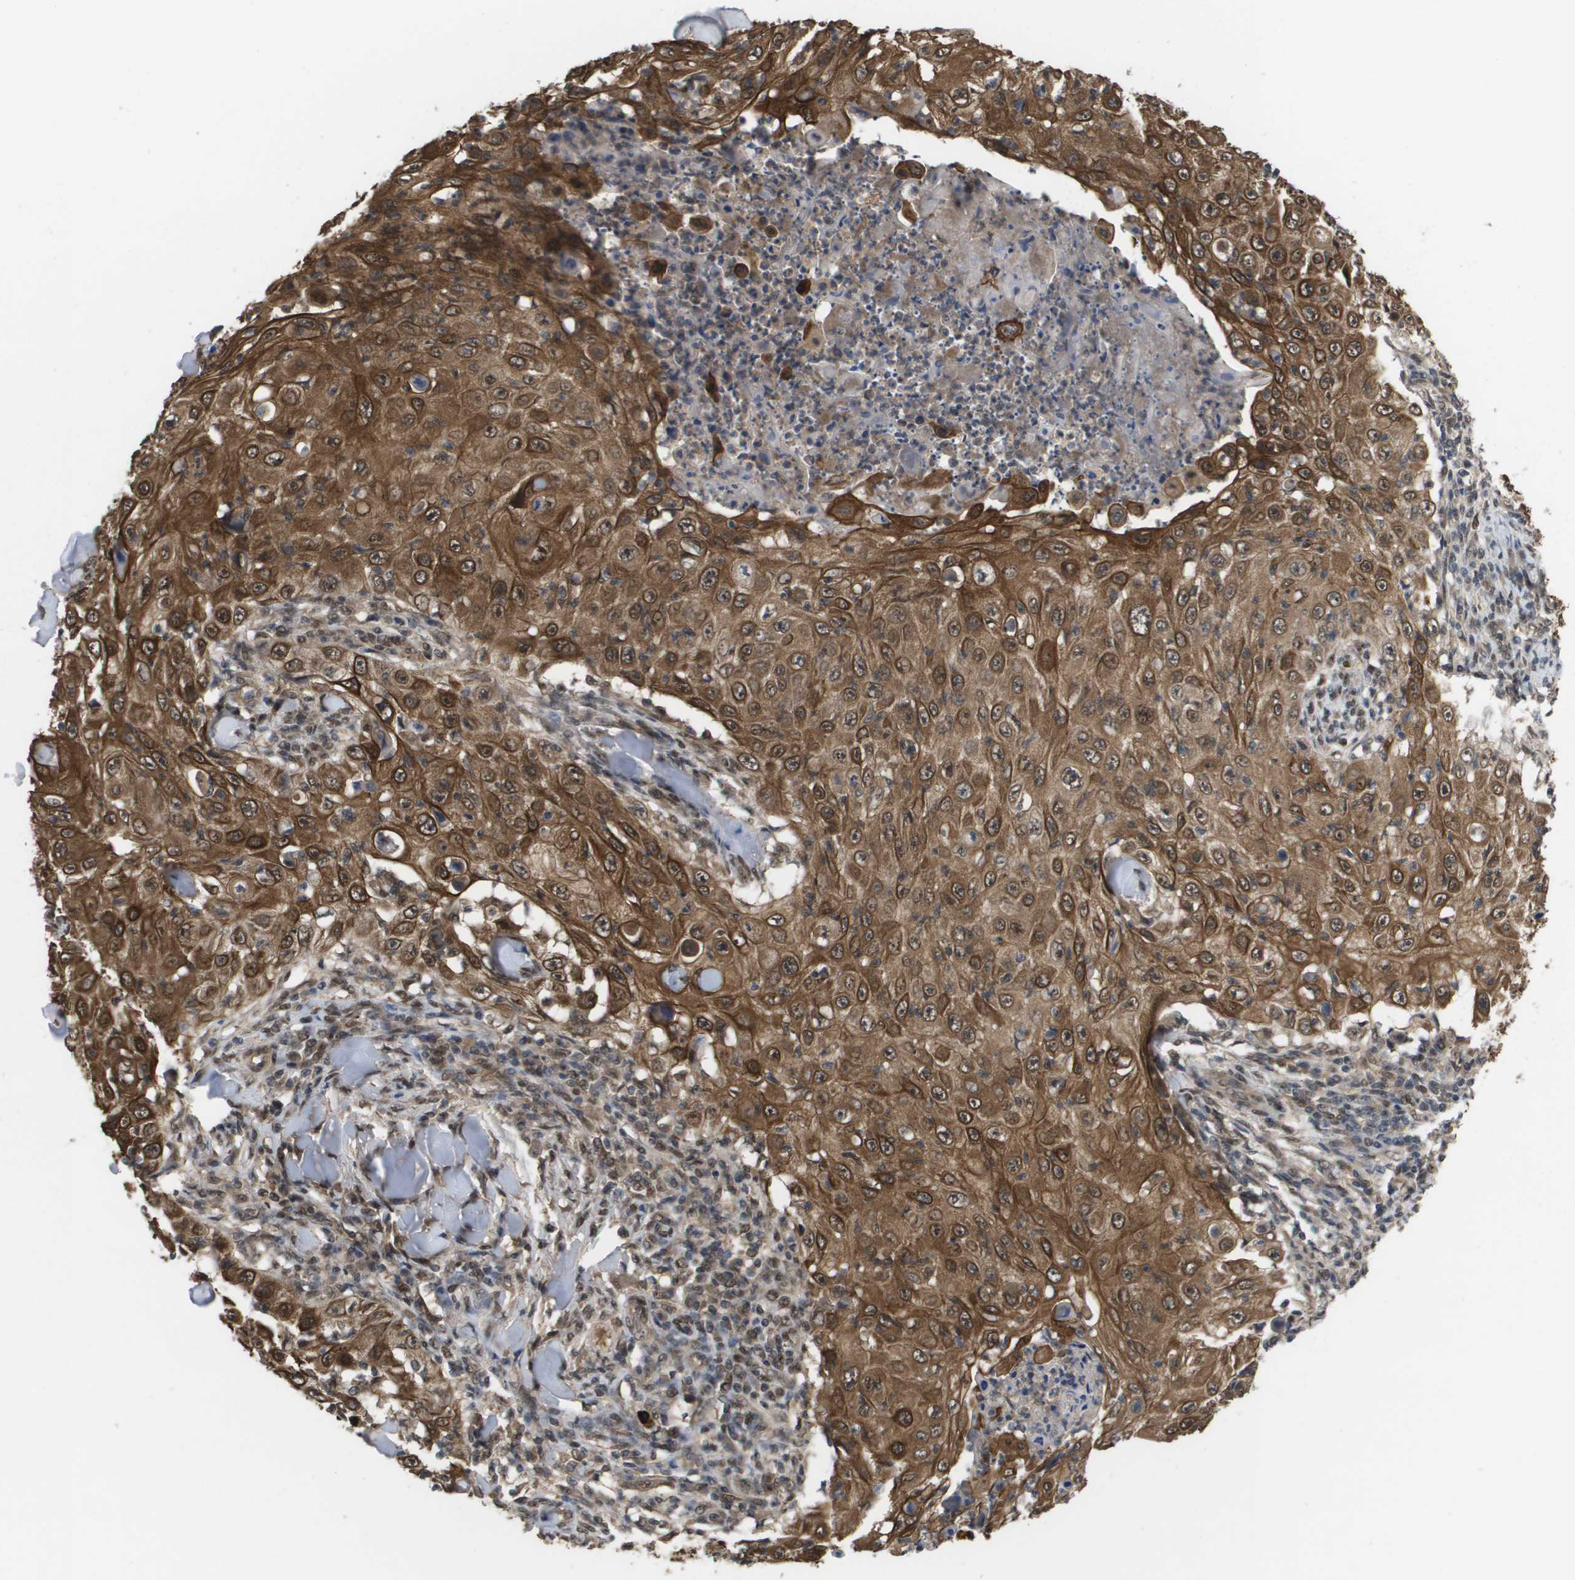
{"staining": {"intensity": "strong", "quantity": ">75%", "location": "cytoplasmic/membranous,nuclear"}, "tissue": "skin cancer", "cell_type": "Tumor cells", "image_type": "cancer", "snomed": [{"axis": "morphology", "description": "Squamous cell carcinoma, NOS"}, {"axis": "topography", "description": "Skin"}], "caption": "Protein positivity by immunohistochemistry (IHC) exhibits strong cytoplasmic/membranous and nuclear staining in about >75% of tumor cells in skin squamous cell carcinoma. (Stains: DAB in brown, nuclei in blue, Microscopy: brightfield microscopy at high magnification).", "gene": "AMBRA1", "patient": {"sex": "male", "age": 86}}